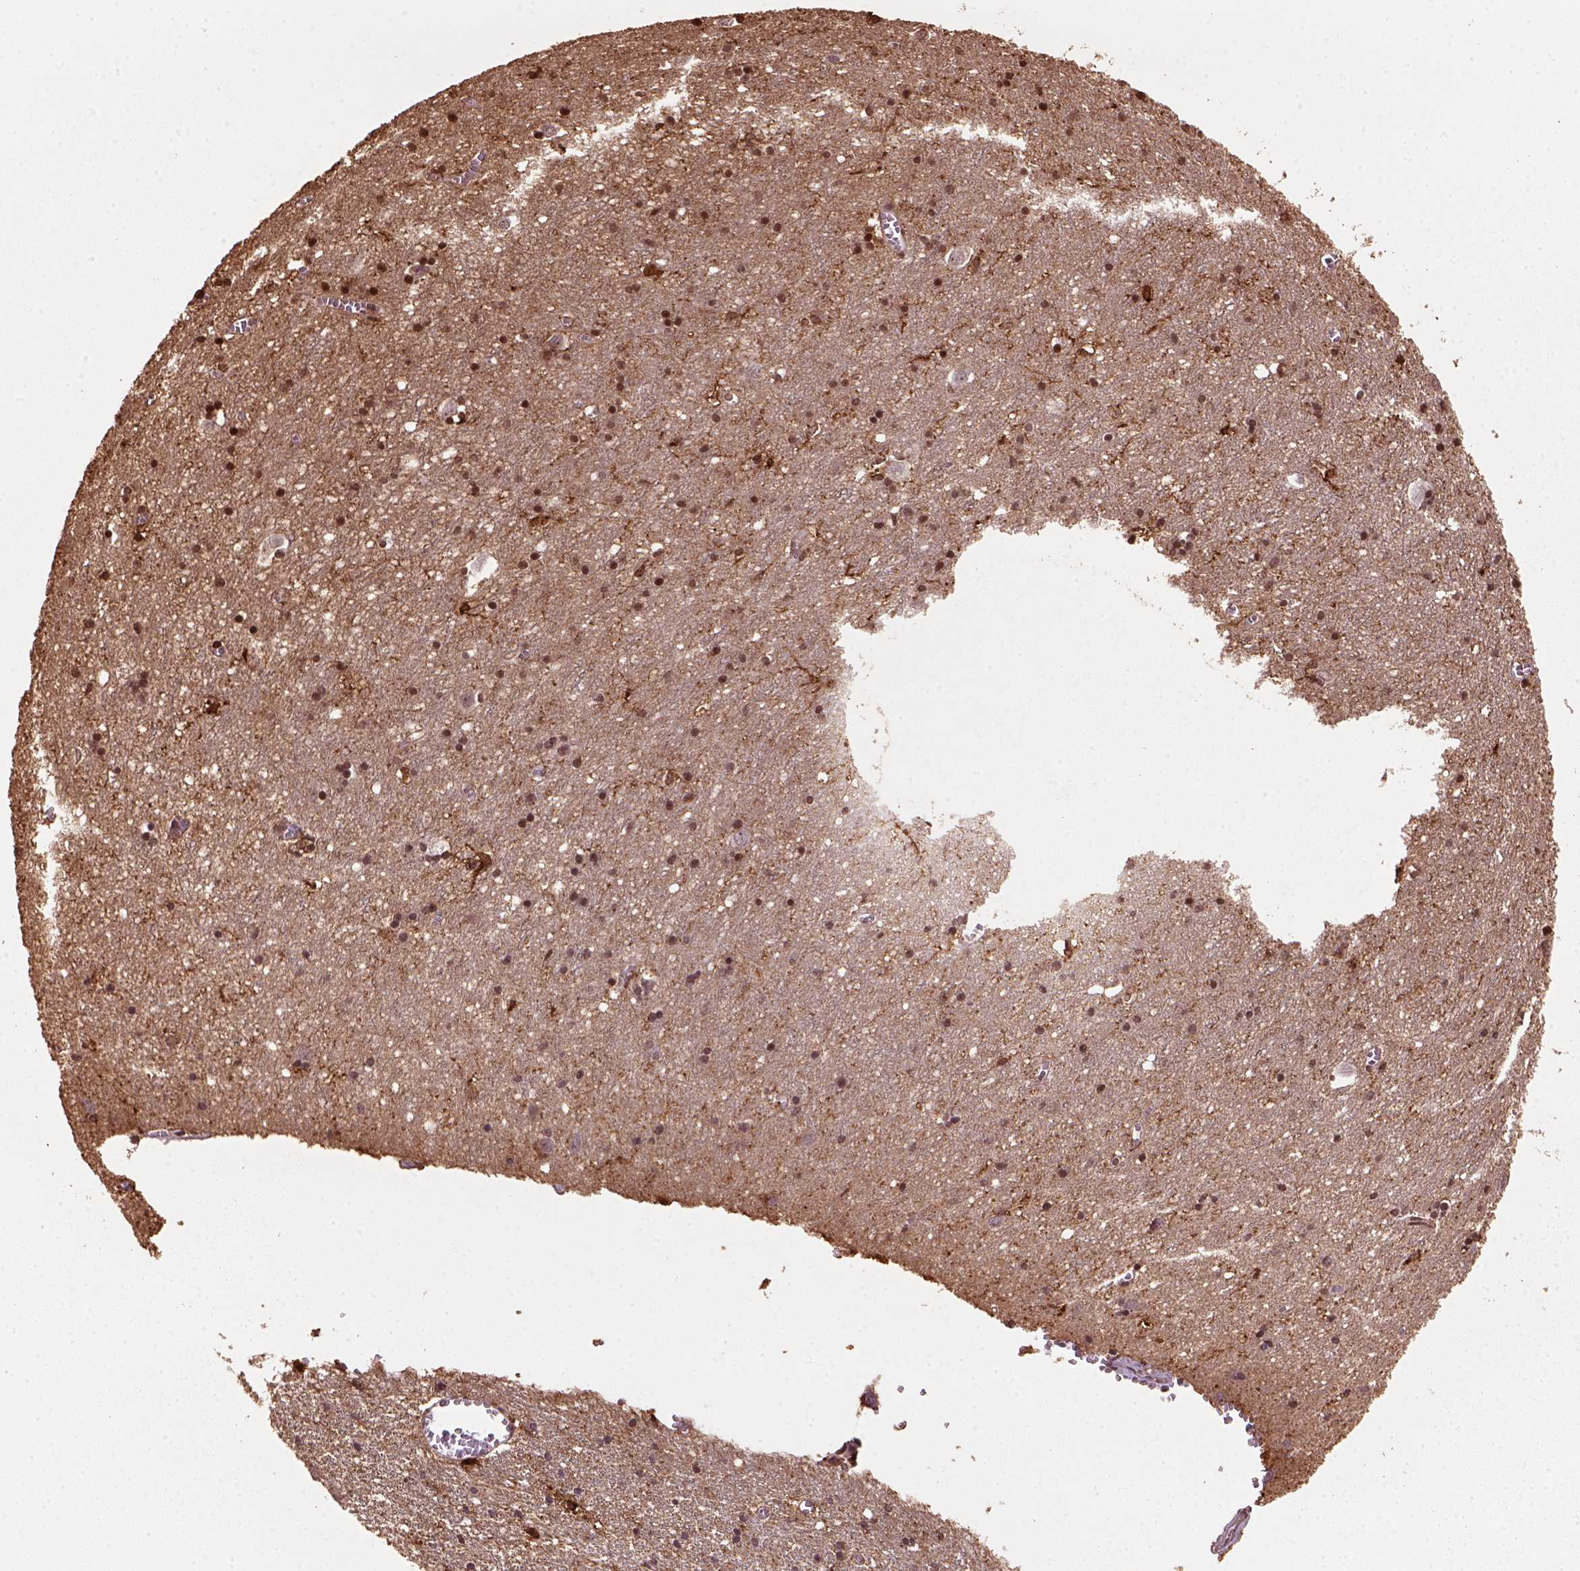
{"staining": {"intensity": "moderate", "quantity": "<25%", "location": "cytoplasmic/membranous"}, "tissue": "cerebral cortex", "cell_type": "Endothelial cells", "image_type": "normal", "snomed": [{"axis": "morphology", "description": "Normal tissue, NOS"}, {"axis": "topography", "description": "Cerebral cortex"}], "caption": "This photomicrograph displays immunohistochemistry staining of normal human cerebral cortex, with low moderate cytoplasmic/membranous staining in approximately <25% of endothelial cells.", "gene": "MARCKS", "patient": {"sex": "male", "age": 70}}